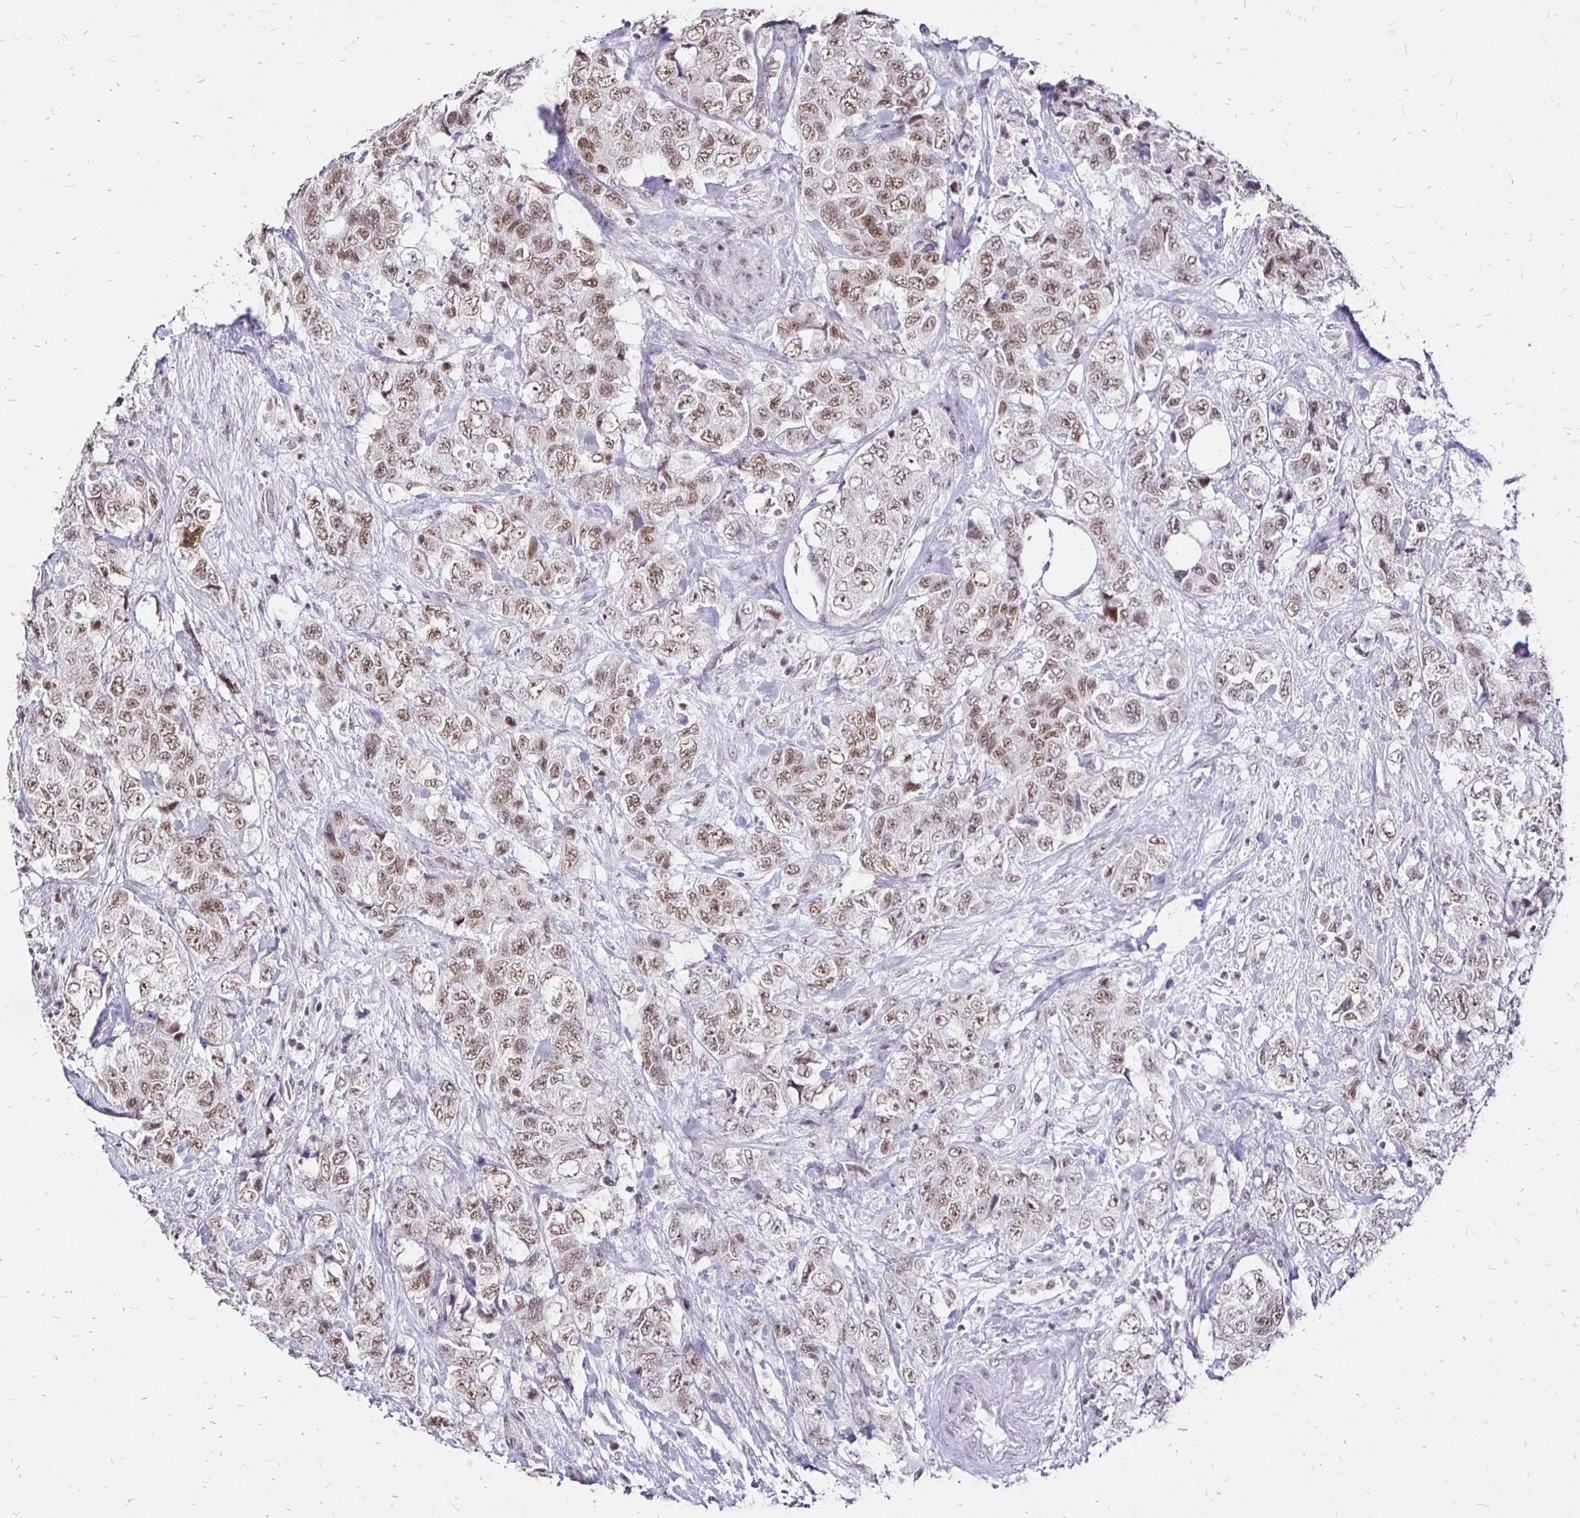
{"staining": {"intensity": "moderate", "quantity": ">75%", "location": "nuclear"}, "tissue": "urothelial cancer", "cell_type": "Tumor cells", "image_type": "cancer", "snomed": [{"axis": "morphology", "description": "Urothelial carcinoma, High grade"}, {"axis": "topography", "description": "Urinary bladder"}], "caption": "Urothelial carcinoma (high-grade) was stained to show a protein in brown. There is medium levels of moderate nuclear staining in approximately >75% of tumor cells.", "gene": "SIN3A", "patient": {"sex": "female", "age": 78}}